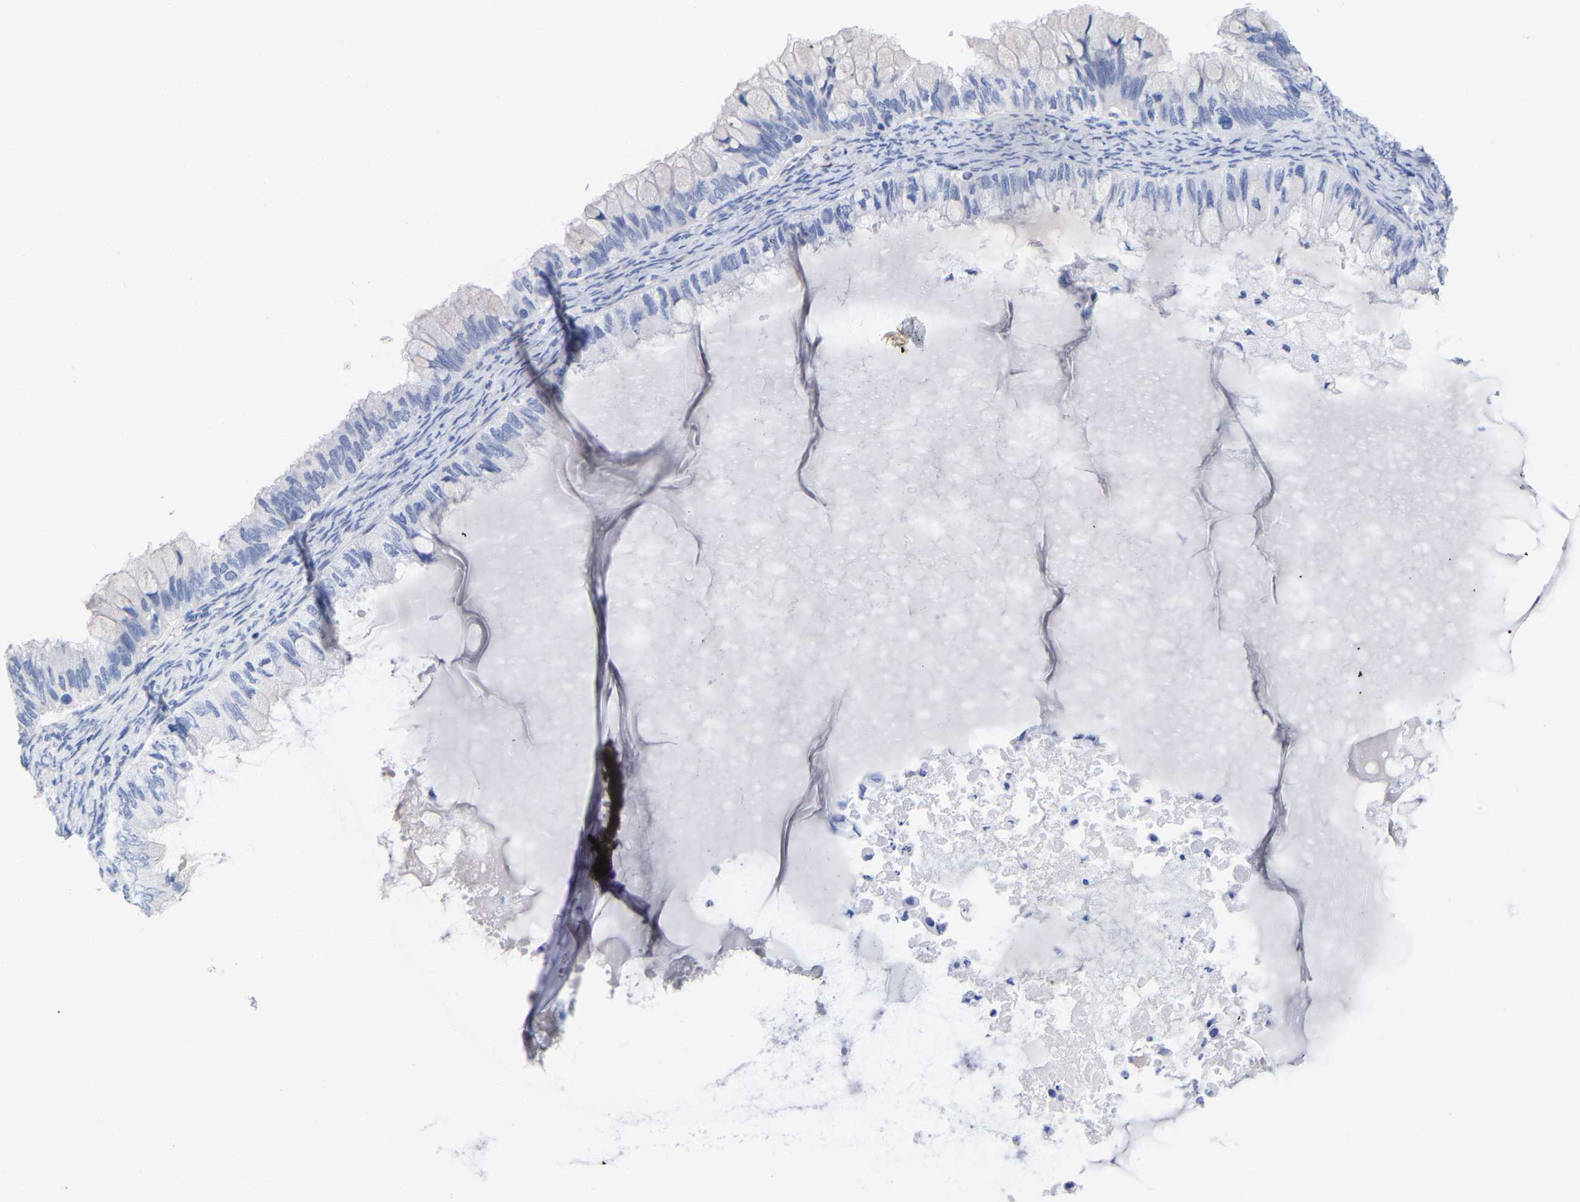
{"staining": {"intensity": "negative", "quantity": "none", "location": "none"}, "tissue": "ovarian cancer", "cell_type": "Tumor cells", "image_type": "cancer", "snomed": [{"axis": "morphology", "description": "Cystadenocarcinoma, mucinous, NOS"}, {"axis": "topography", "description": "Ovary"}], "caption": "DAB immunohistochemical staining of human mucinous cystadenocarcinoma (ovarian) exhibits no significant positivity in tumor cells.", "gene": "HAPLN1", "patient": {"sex": "female", "age": 80}}